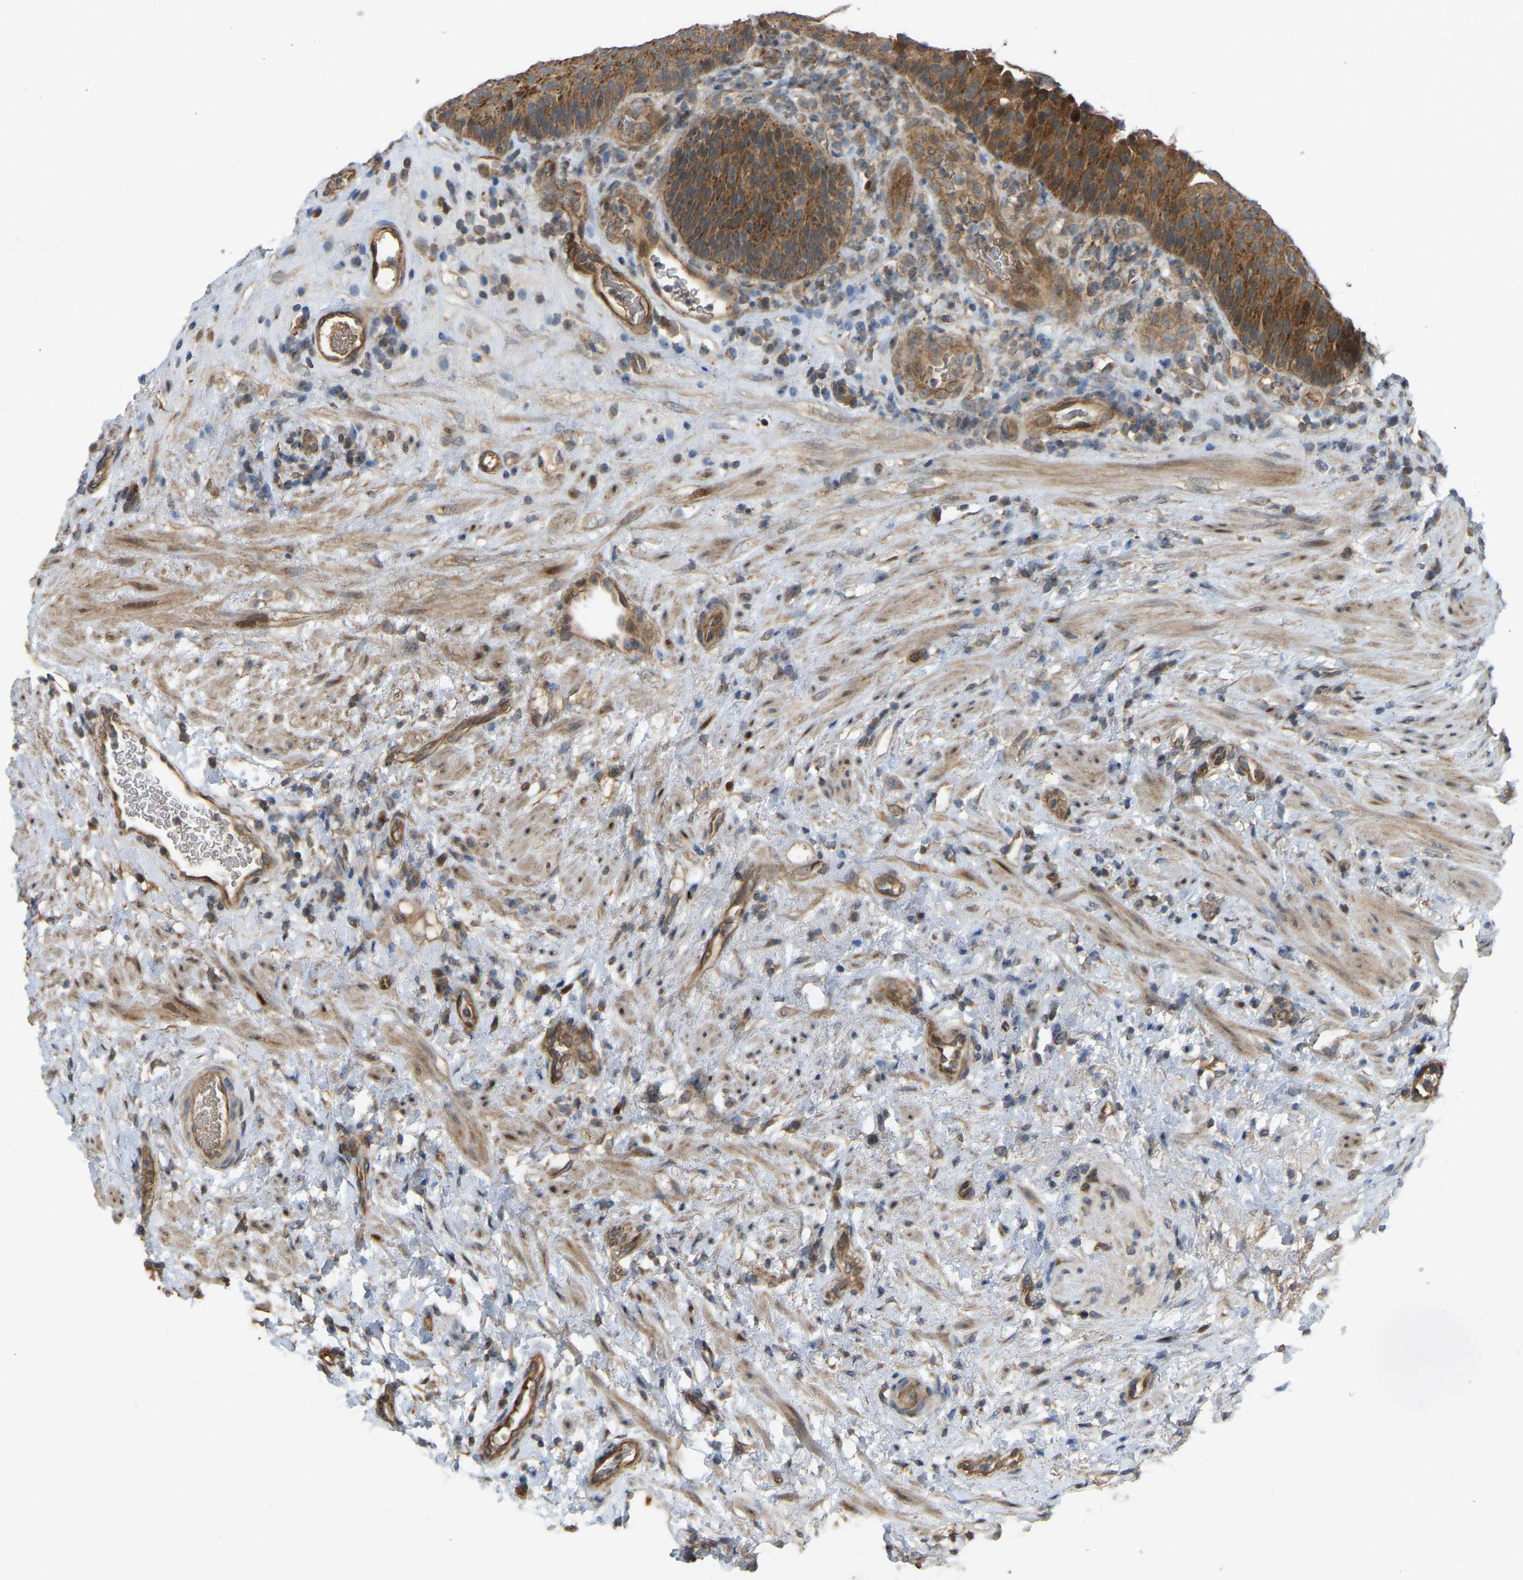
{"staining": {"intensity": "moderate", "quantity": ">75%", "location": "cytoplasmic/membranous"}, "tissue": "urothelial cancer", "cell_type": "Tumor cells", "image_type": "cancer", "snomed": [{"axis": "morphology", "description": "Urothelial carcinoma, Low grade"}, {"axis": "topography", "description": "Urinary bladder"}], "caption": "Urothelial cancer tissue reveals moderate cytoplasmic/membranous positivity in about >75% of tumor cells", "gene": "C21orf91", "patient": {"sex": "female", "age": 75}}